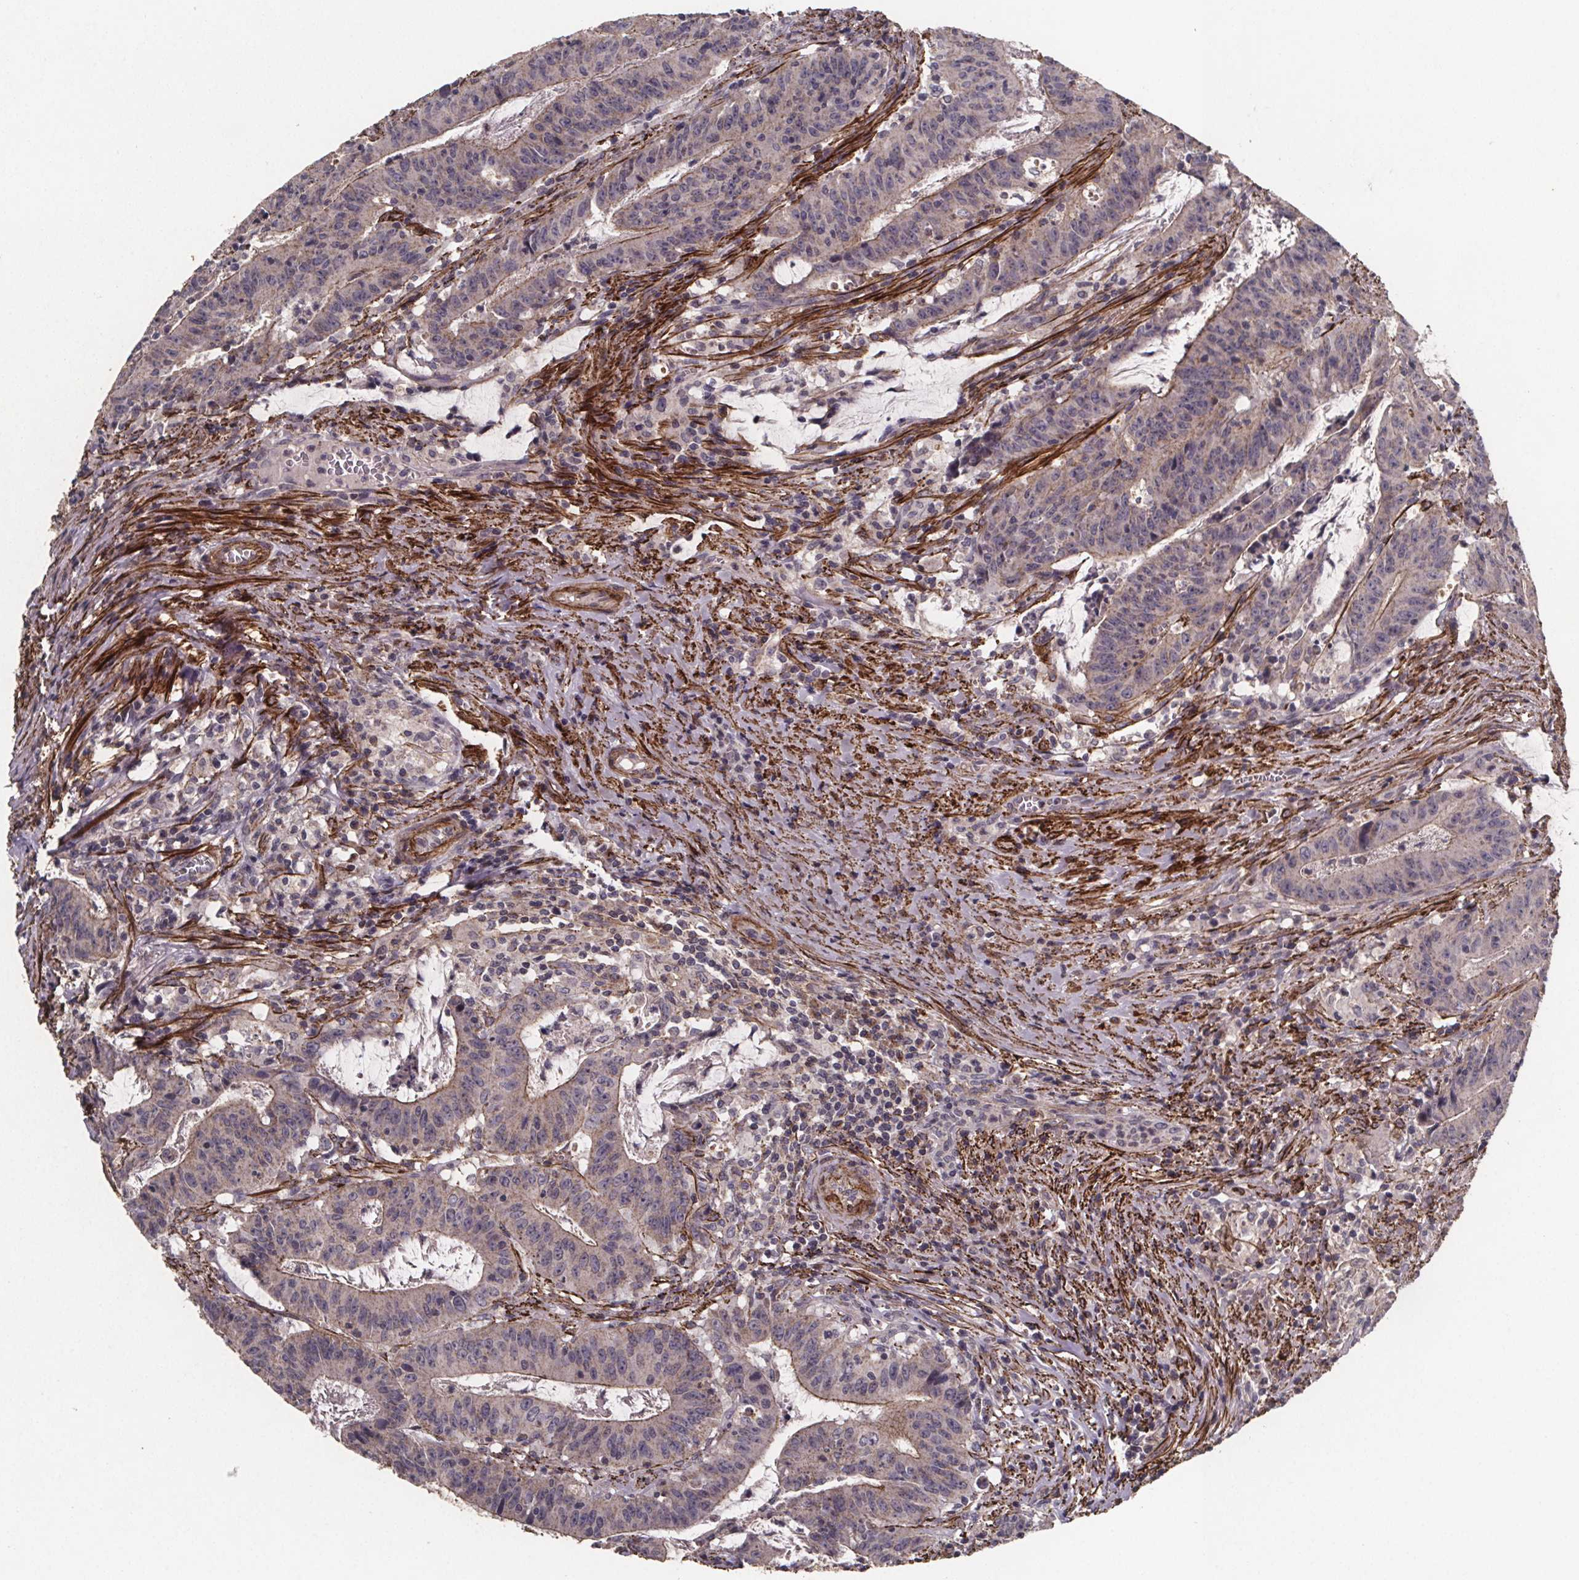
{"staining": {"intensity": "weak", "quantity": "<25%", "location": "cytoplasmic/membranous"}, "tissue": "colorectal cancer", "cell_type": "Tumor cells", "image_type": "cancer", "snomed": [{"axis": "morphology", "description": "Adenocarcinoma, NOS"}, {"axis": "topography", "description": "Colon"}], "caption": "Colorectal adenocarcinoma was stained to show a protein in brown. There is no significant expression in tumor cells. The staining was performed using DAB to visualize the protein expression in brown, while the nuclei were stained in blue with hematoxylin (Magnification: 20x).", "gene": "PALLD", "patient": {"sex": "male", "age": 33}}